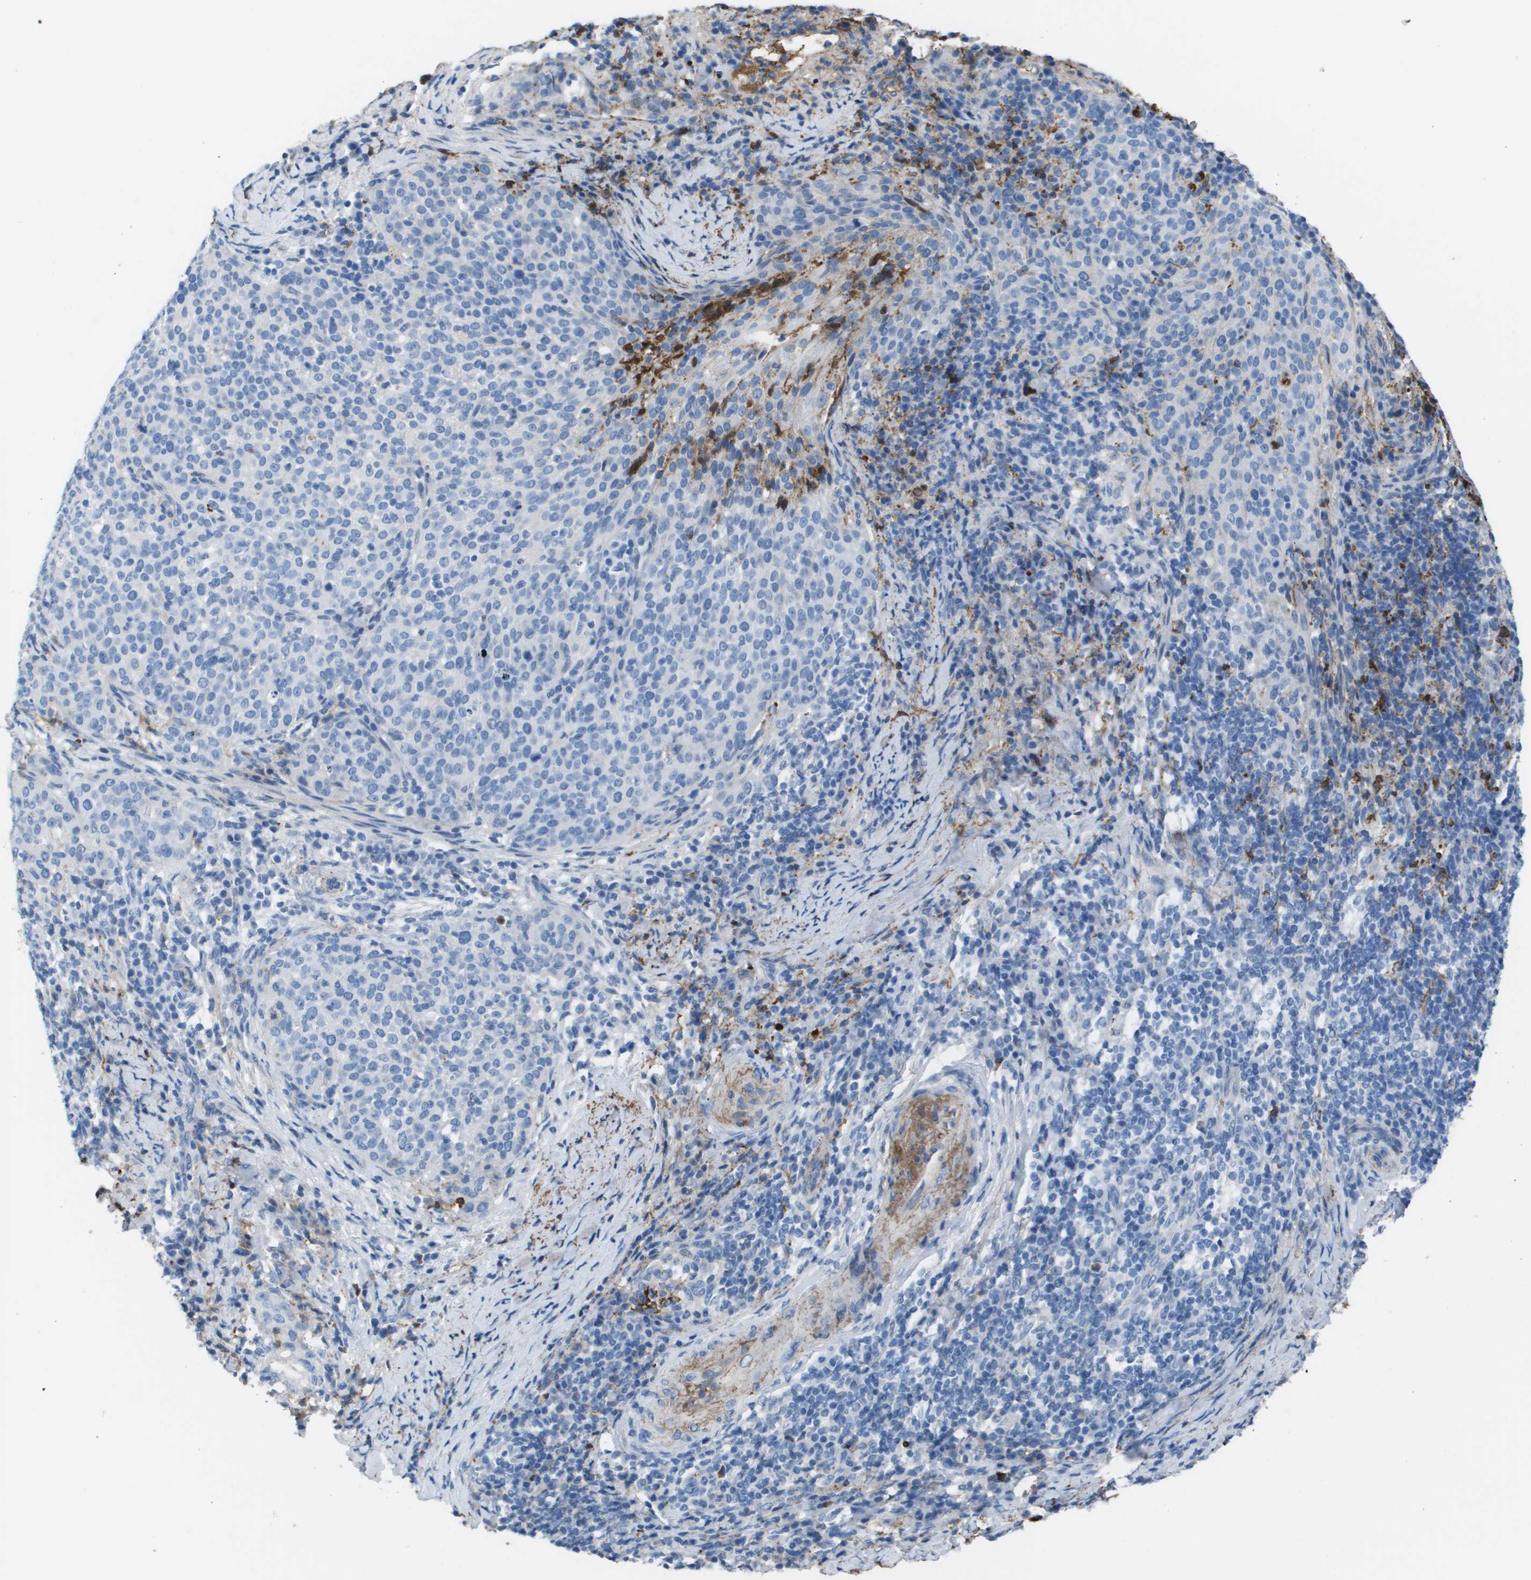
{"staining": {"intensity": "negative", "quantity": "none", "location": "none"}, "tissue": "cervical cancer", "cell_type": "Tumor cells", "image_type": "cancer", "snomed": [{"axis": "morphology", "description": "Squamous cell carcinoma, NOS"}, {"axis": "topography", "description": "Cervix"}], "caption": "Tumor cells are negative for brown protein staining in cervical cancer. (Brightfield microscopy of DAB (3,3'-diaminobenzidine) immunohistochemistry (IHC) at high magnification).", "gene": "VTN", "patient": {"sex": "female", "age": 51}}